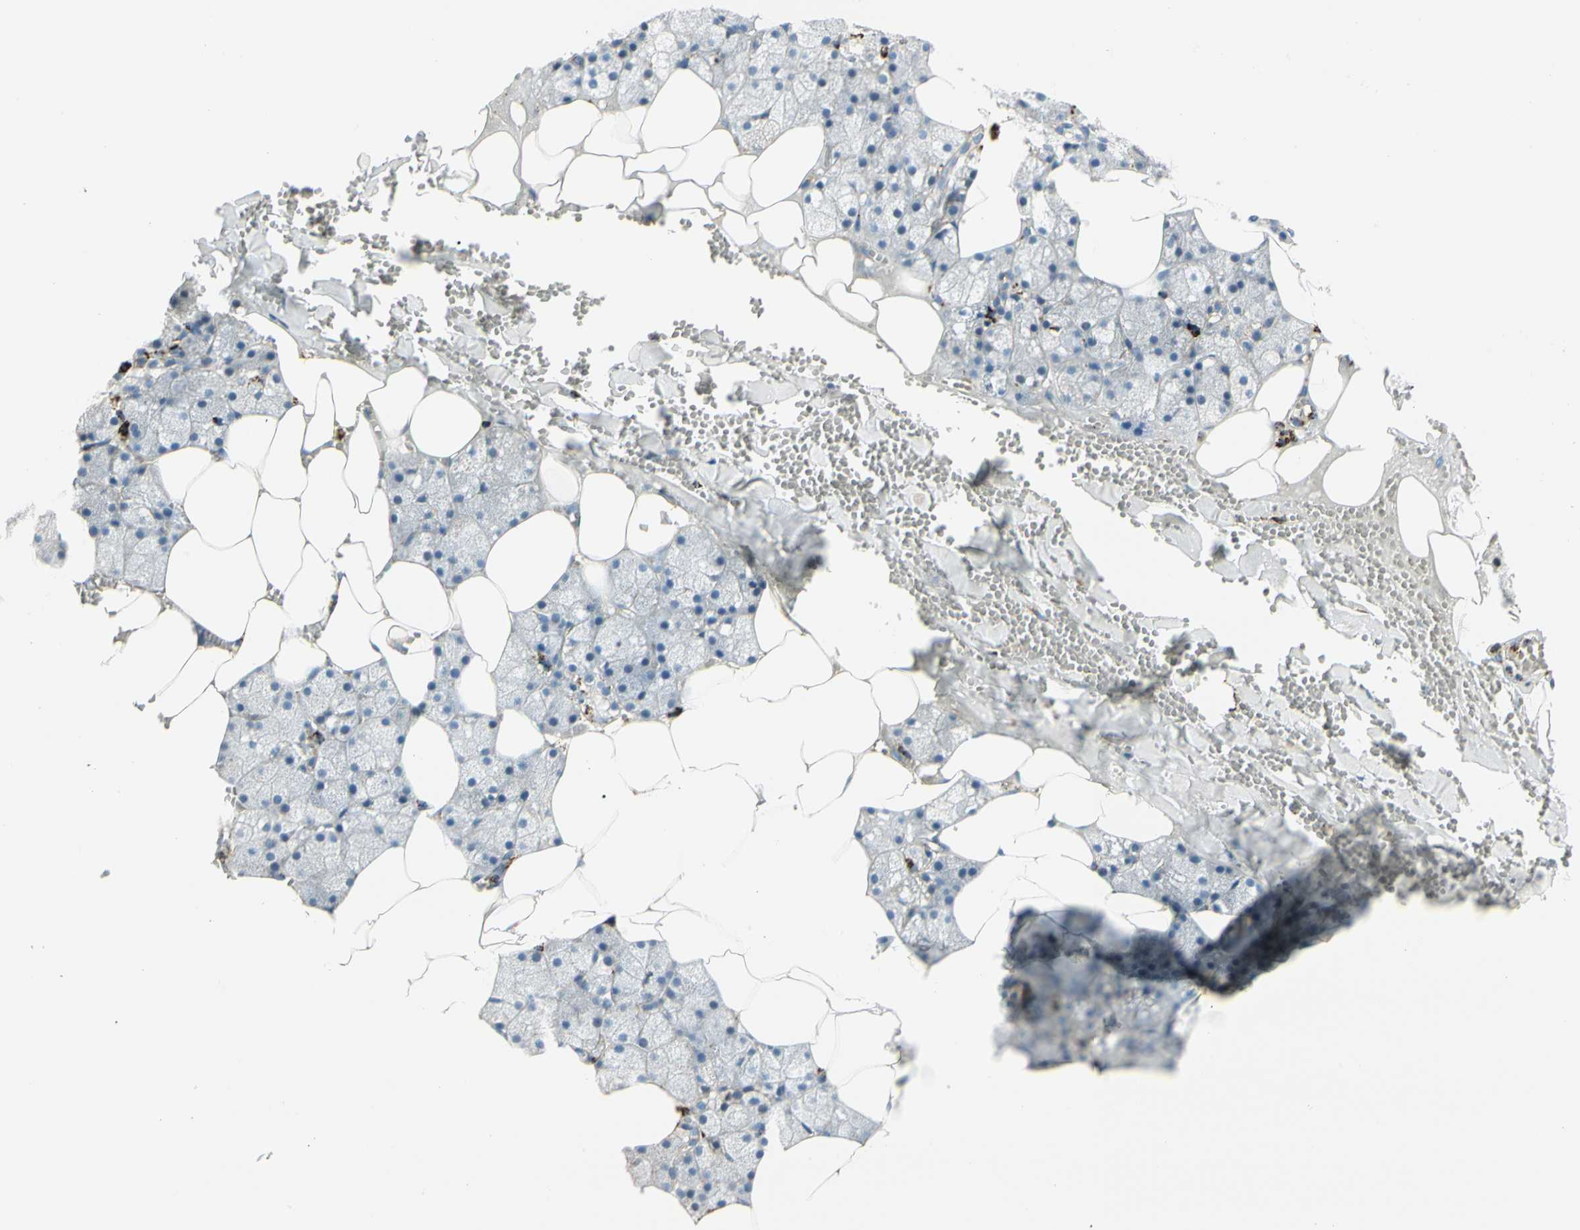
{"staining": {"intensity": "weak", "quantity": "25%-75%", "location": "cytoplasmic/membranous"}, "tissue": "salivary gland", "cell_type": "Glandular cells", "image_type": "normal", "snomed": [{"axis": "morphology", "description": "Normal tissue, NOS"}, {"axis": "topography", "description": "Salivary gland"}], "caption": "High-power microscopy captured an immunohistochemistry photomicrograph of unremarkable salivary gland, revealing weak cytoplasmic/membranous positivity in approximately 25%-75% of glandular cells. Nuclei are stained in blue.", "gene": "ME2", "patient": {"sex": "male", "age": 62}}